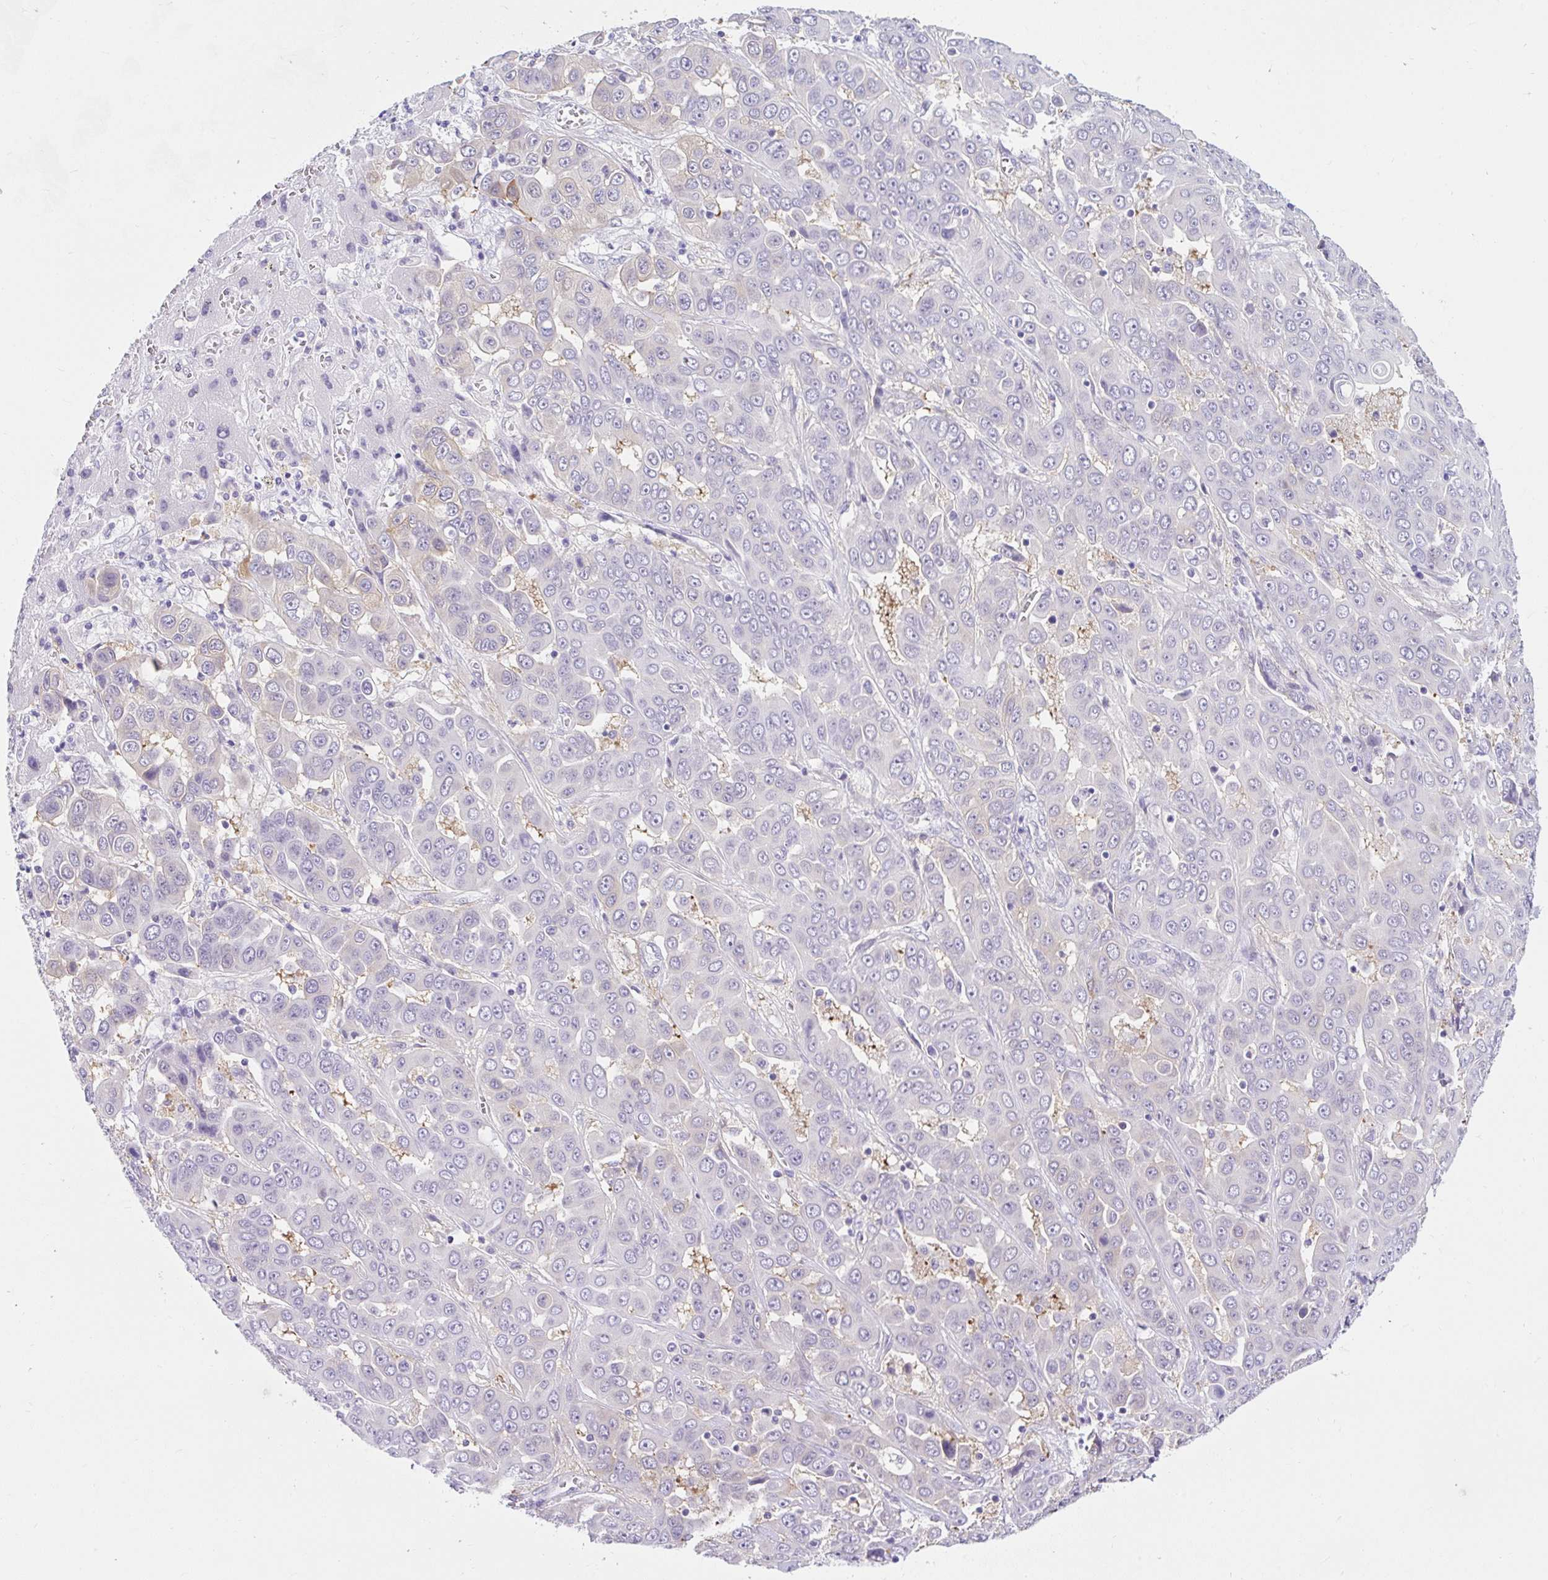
{"staining": {"intensity": "negative", "quantity": "none", "location": "none"}, "tissue": "liver cancer", "cell_type": "Tumor cells", "image_type": "cancer", "snomed": [{"axis": "morphology", "description": "Cholangiocarcinoma"}, {"axis": "topography", "description": "Liver"}], "caption": "There is no significant staining in tumor cells of liver cancer.", "gene": "GOLGA8A", "patient": {"sex": "female", "age": 52}}